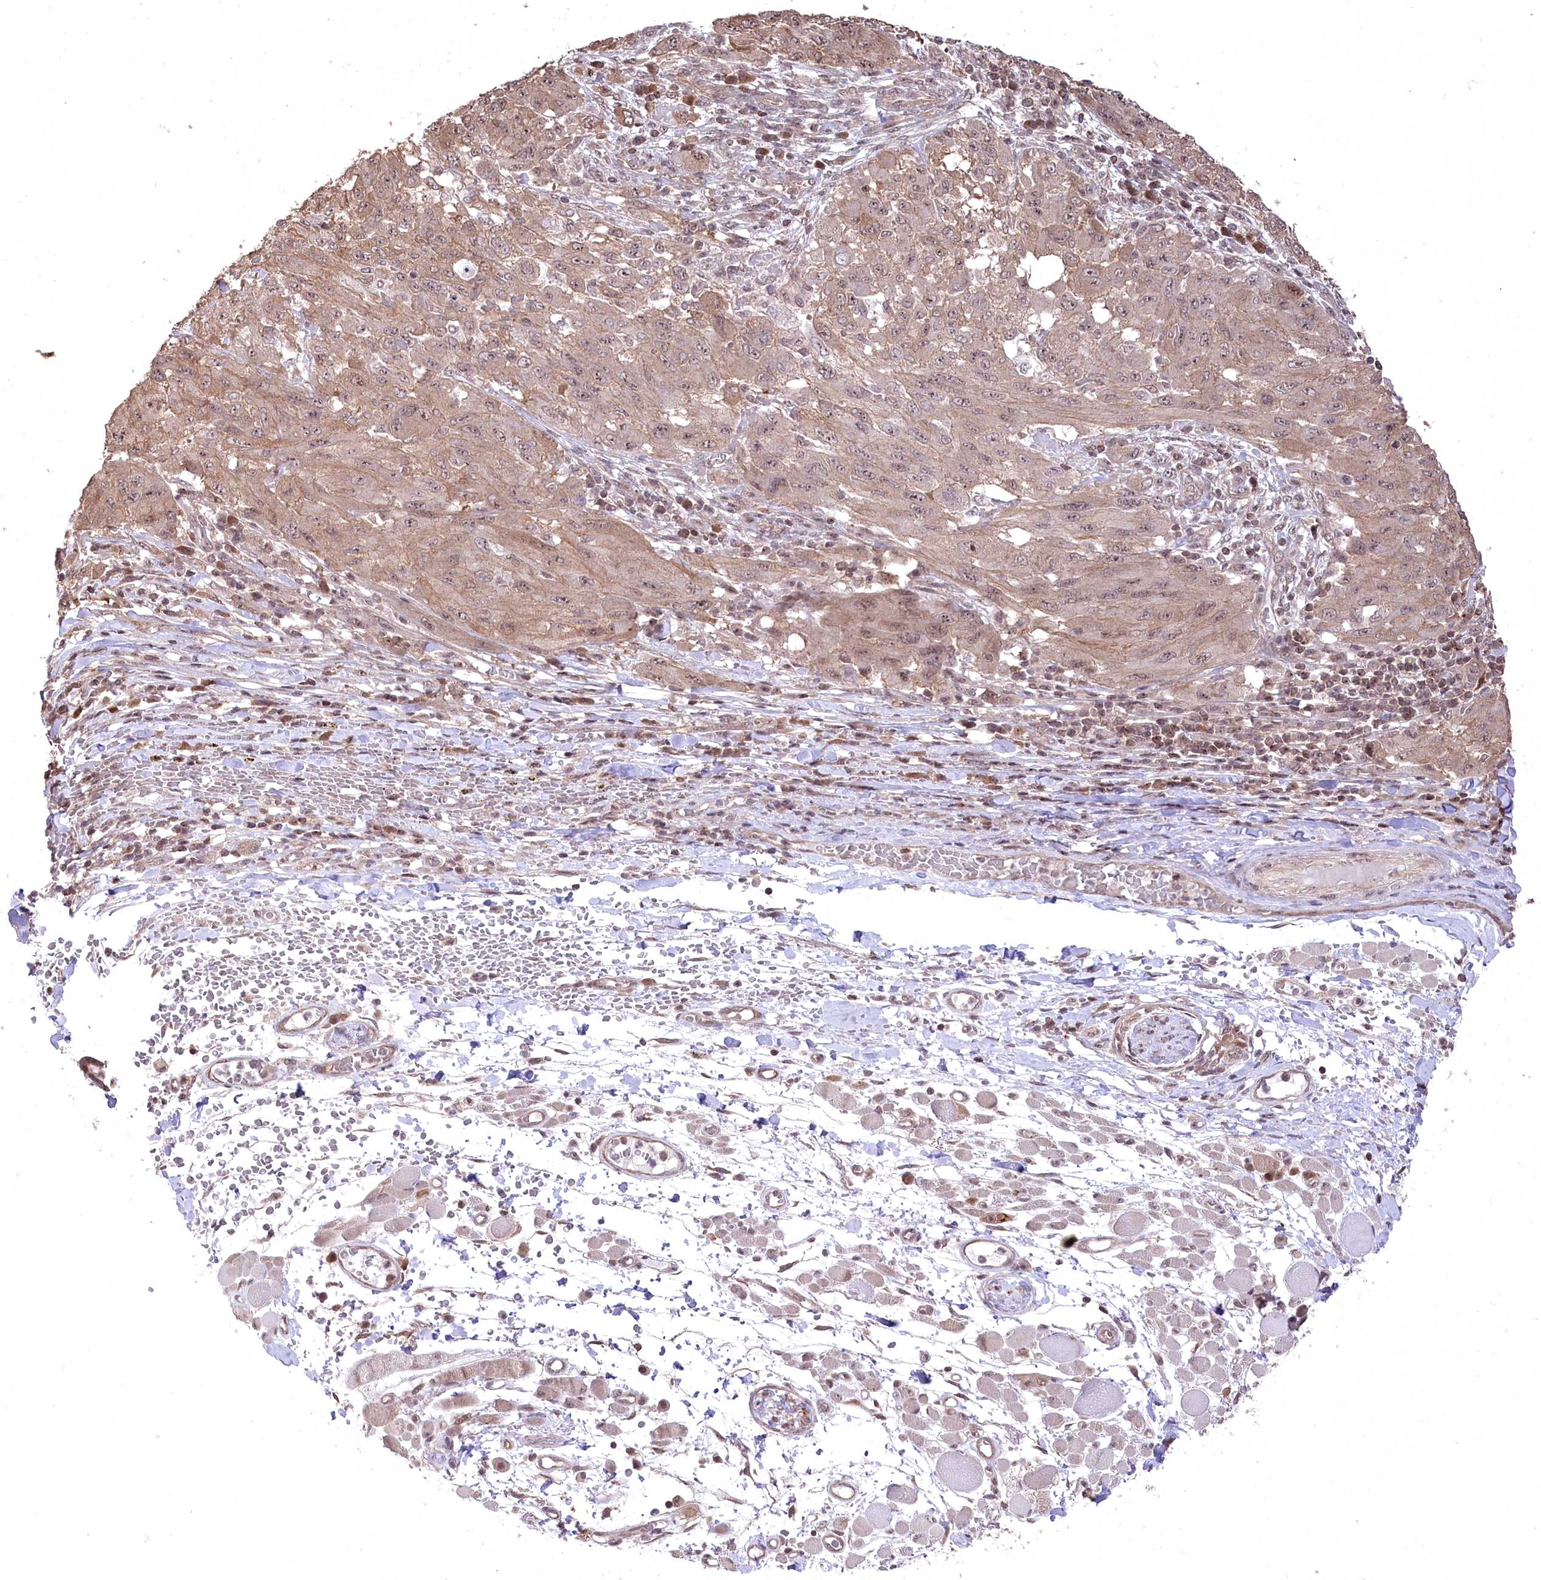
{"staining": {"intensity": "moderate", "quantity": ">75%", "location": "cytoplasmic/membranous,nuclear"}, "tissue": "melanoma", "cell_type": "Tumor cells", "image_type": "cancer", "snomed": [{"axis": "morphology", "description": "Malignant melanoma, NOS"}, {"axis": "topography", "description": "Skin"}], "caption": "Immunohistochemistry (IHC) (DAB) staining of human malignant melanoma shows moderate cytoplasmic/membranous and nuclear protein expression in about >75% of tumor cells.", "gene": "CCSER2", "patient": {"sex": "female", "age": 91}}